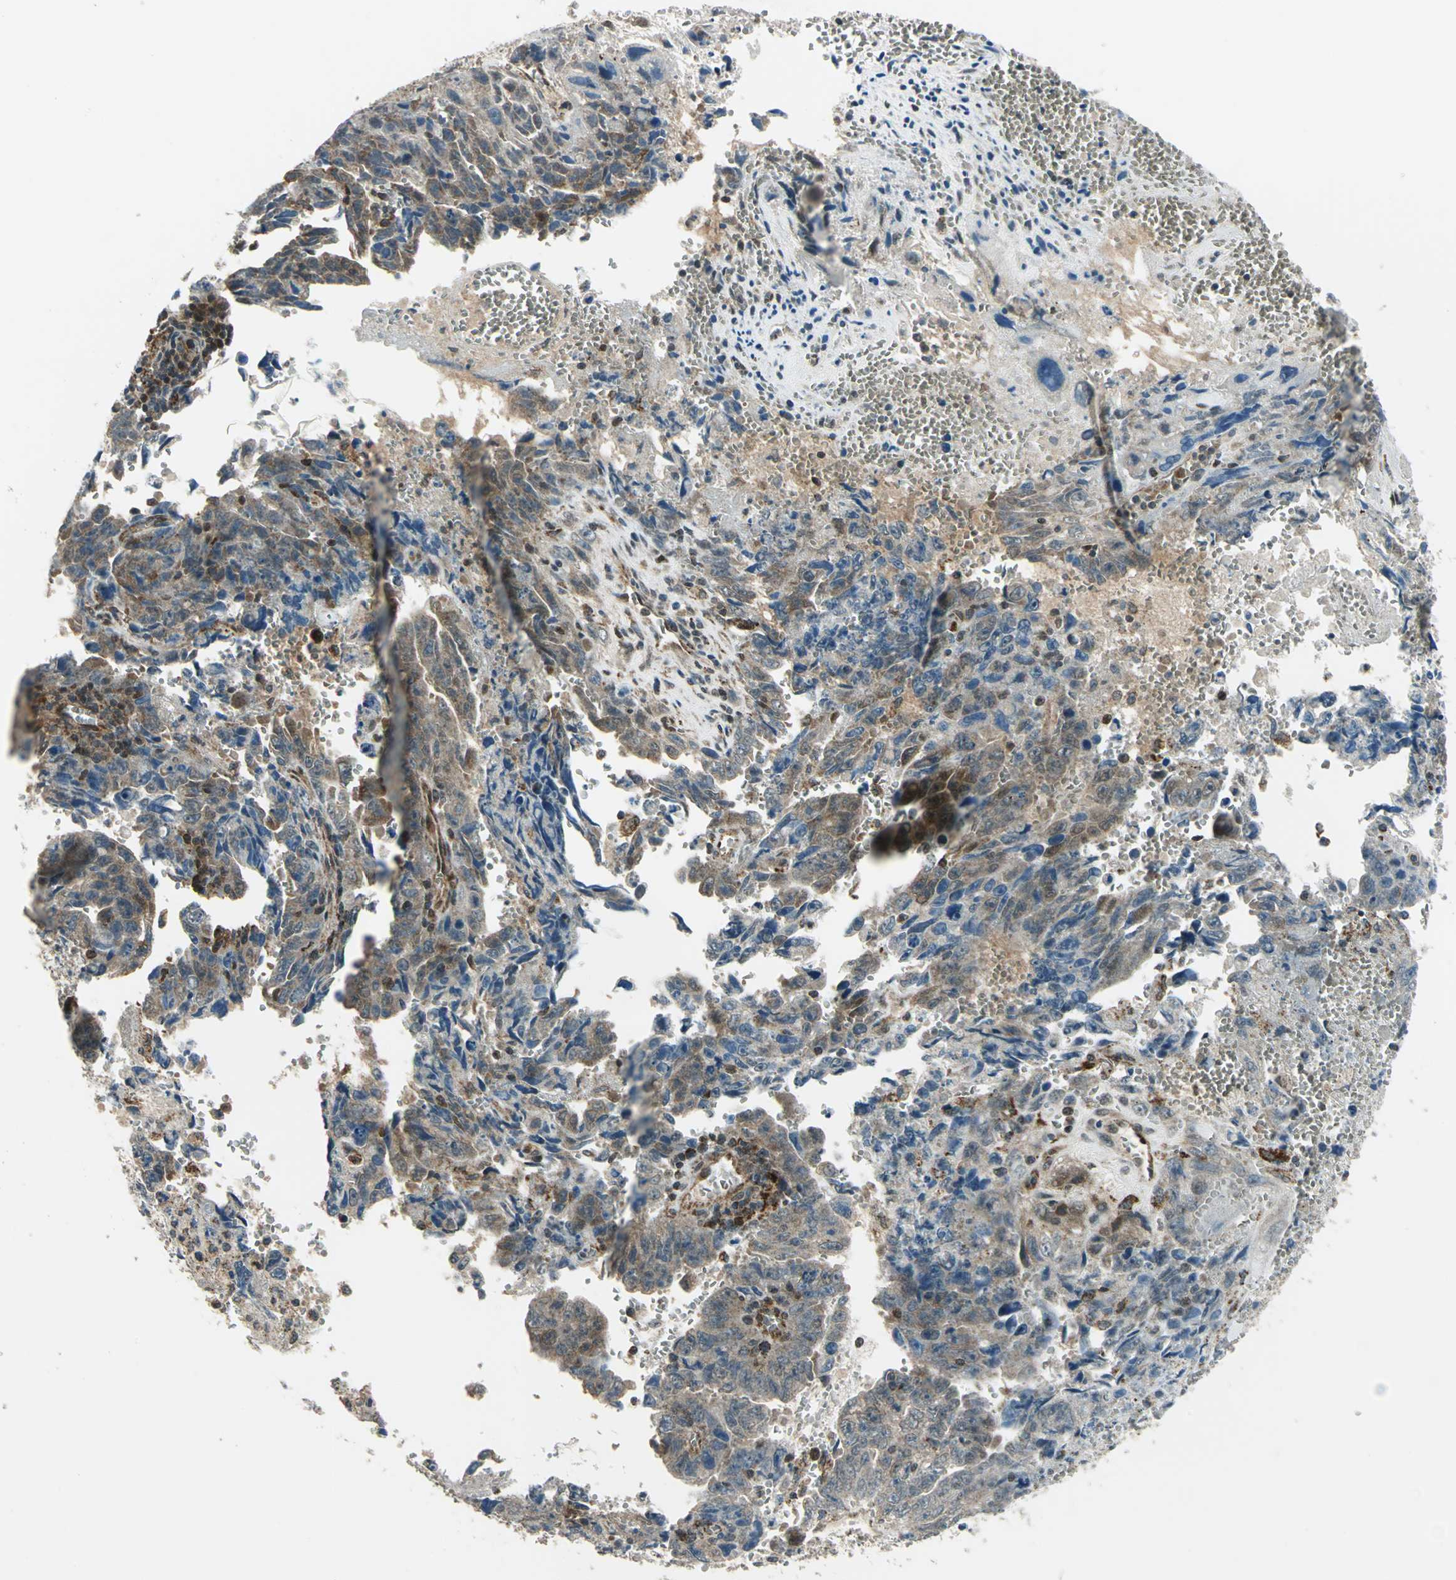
{"staining": {"intensity": "moderate", "quantity": ">75%", "location": "cytoplasmic/membranous"}, "tissue": "testis cancer", "cell_type": "Tumor cells", "image_type": "cancer", "snomed": [{"axis": "morphology", "description": "Carcinoma, Embryonal, NOS"}, {"axis": "topography", "description": "Testis"}], "caption": "Human embryonal carcinoma (testis) stained with a protein marker exhibits moderate staining in tumor cells.", "gene": "NUDT2", "patient": {"sex": "male", "age": 28}}